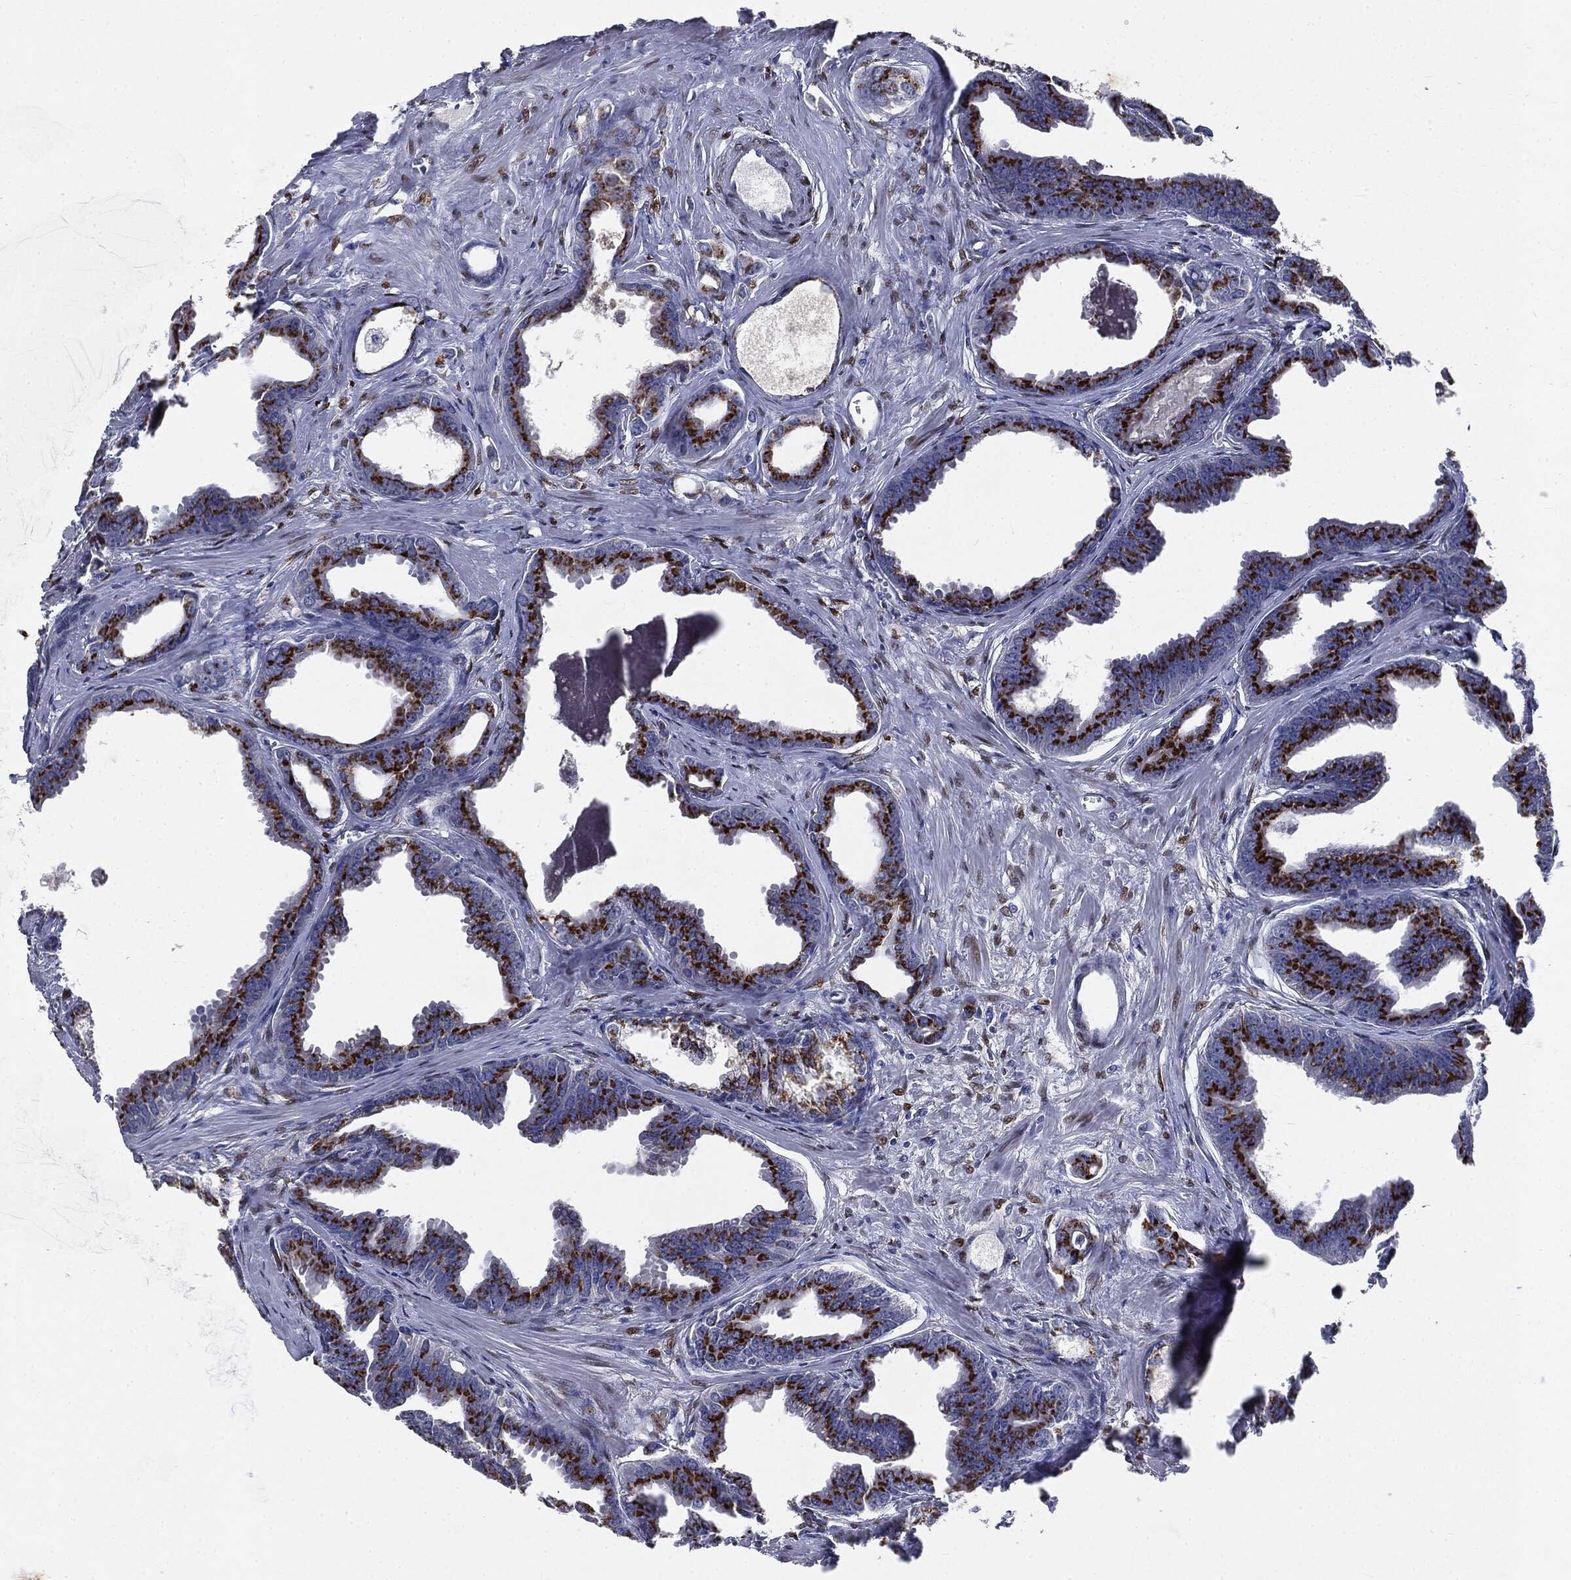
{"staining": {"intensity": "strong", "quantity": ">75%", "location": "cytoplasmic/membranous"}, "tissue": "prostate cancer", "cell_type": "Tumor cells", "image_type": "cancer", "snomed": [{"axis": "morphology", "description": "Adenocarcinoma, NOS"}, {"axis": "topography", "description": "Prostate"}], "caption": "Tumor cells display high levels of strong cytoplasmic/membranous expression in approximately >75% of cells in prostate adenocarcinoma. (DAB IHC with brightfield microscopy, high magnification).", "gene": "CASD1", "patient": {"sex": "male", "age": 66}}